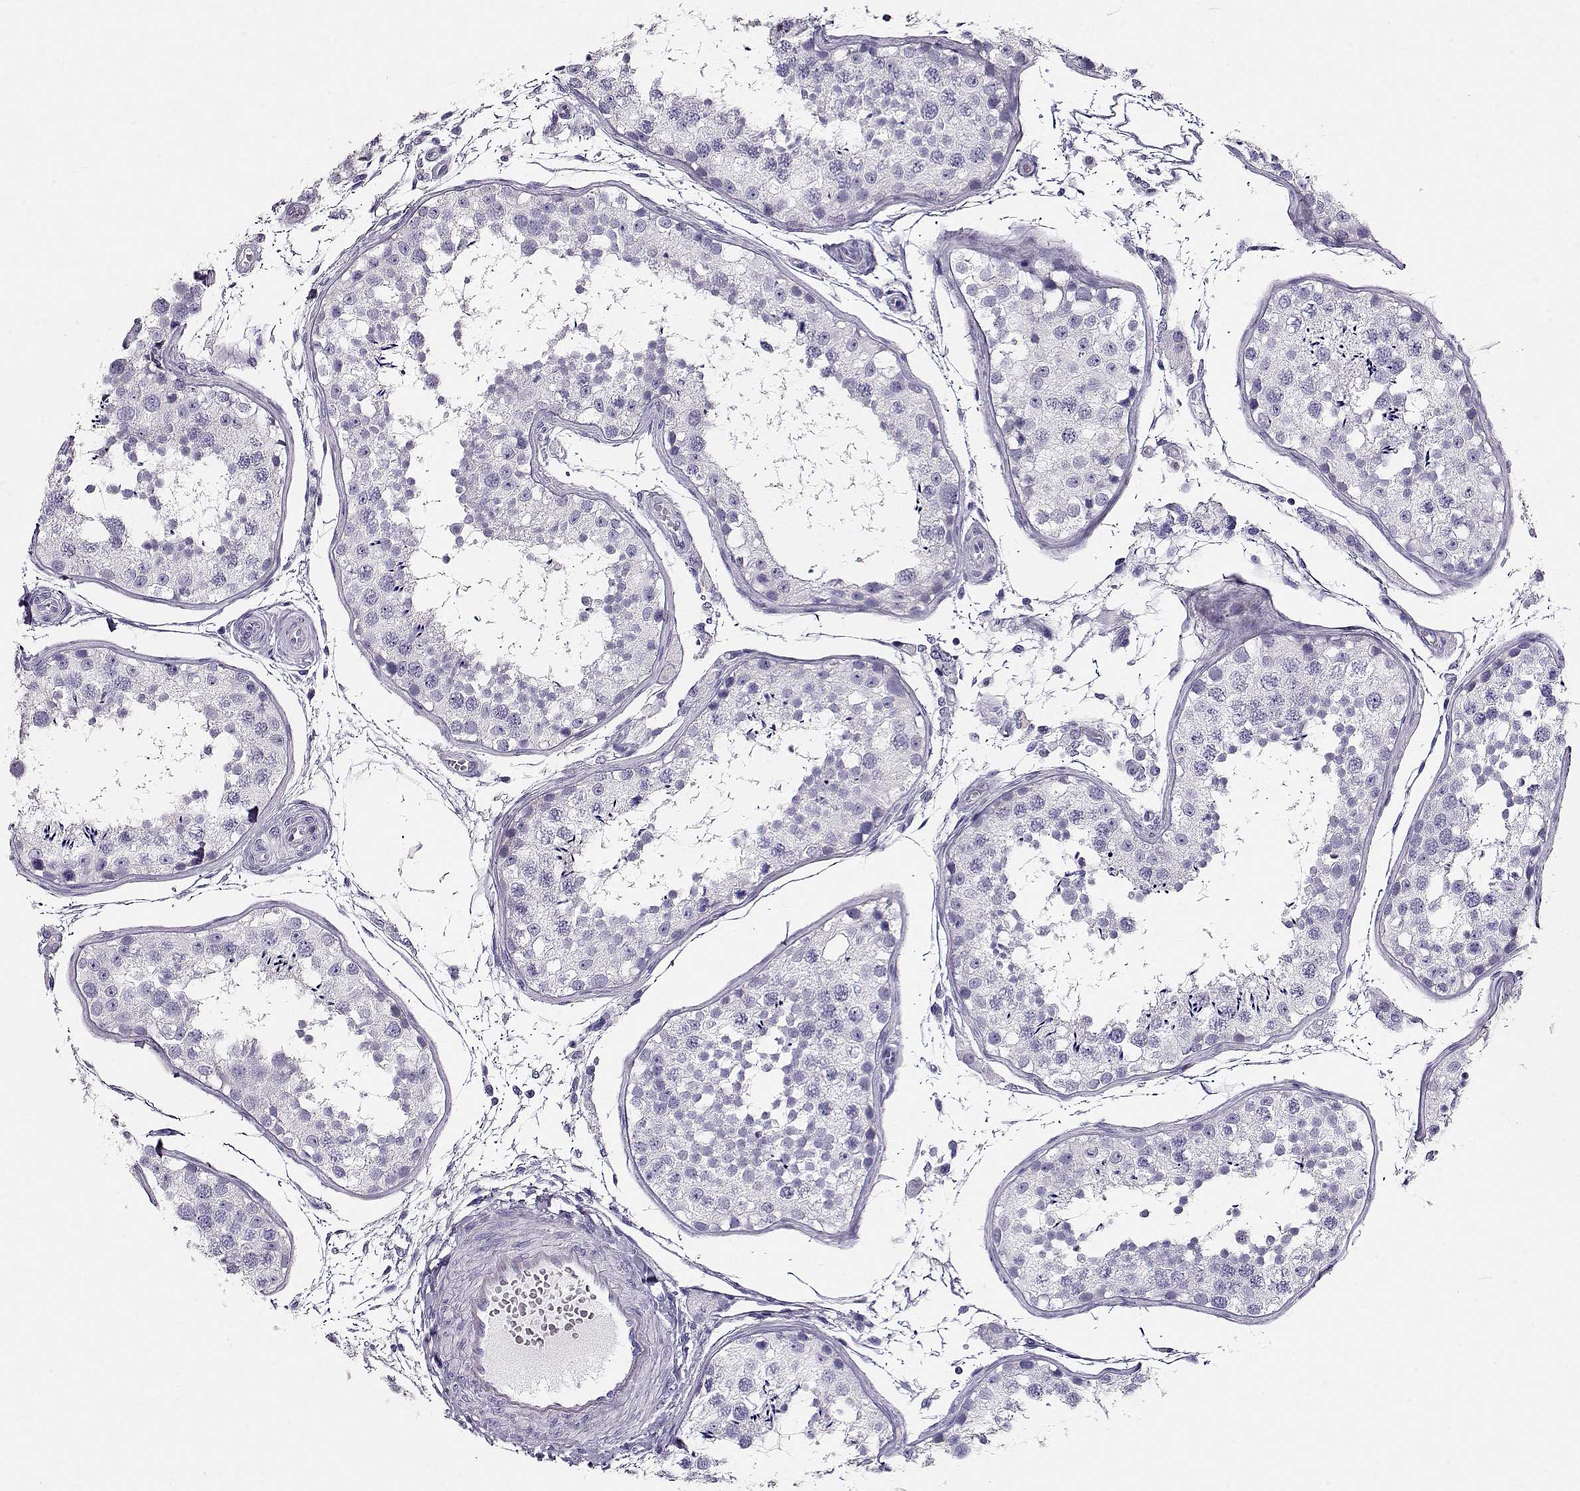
{"staining": {"intensity": "negative", "quantity": "none", "location": "none"}, "tissue": "testis", "cell_type": "Cells in seminiferous ducts", "image_type": "normal", "snomed": [{"axis": "morphology", "description": "Normal tissue, NOS"}, {"axis": "topography", "description": "Testis"}], "caption": "Immunohistochemistry (IHC) image of benign testis: testis stained with DAB demonstrates no significant protein positivity in cells in seminiferous ducts. The staining is performed using DAB brown chromogen with nuclei counter-stained in using hematoxylin.", "gene": "CRX", "patient": {"sex": "male", "age": 29}}